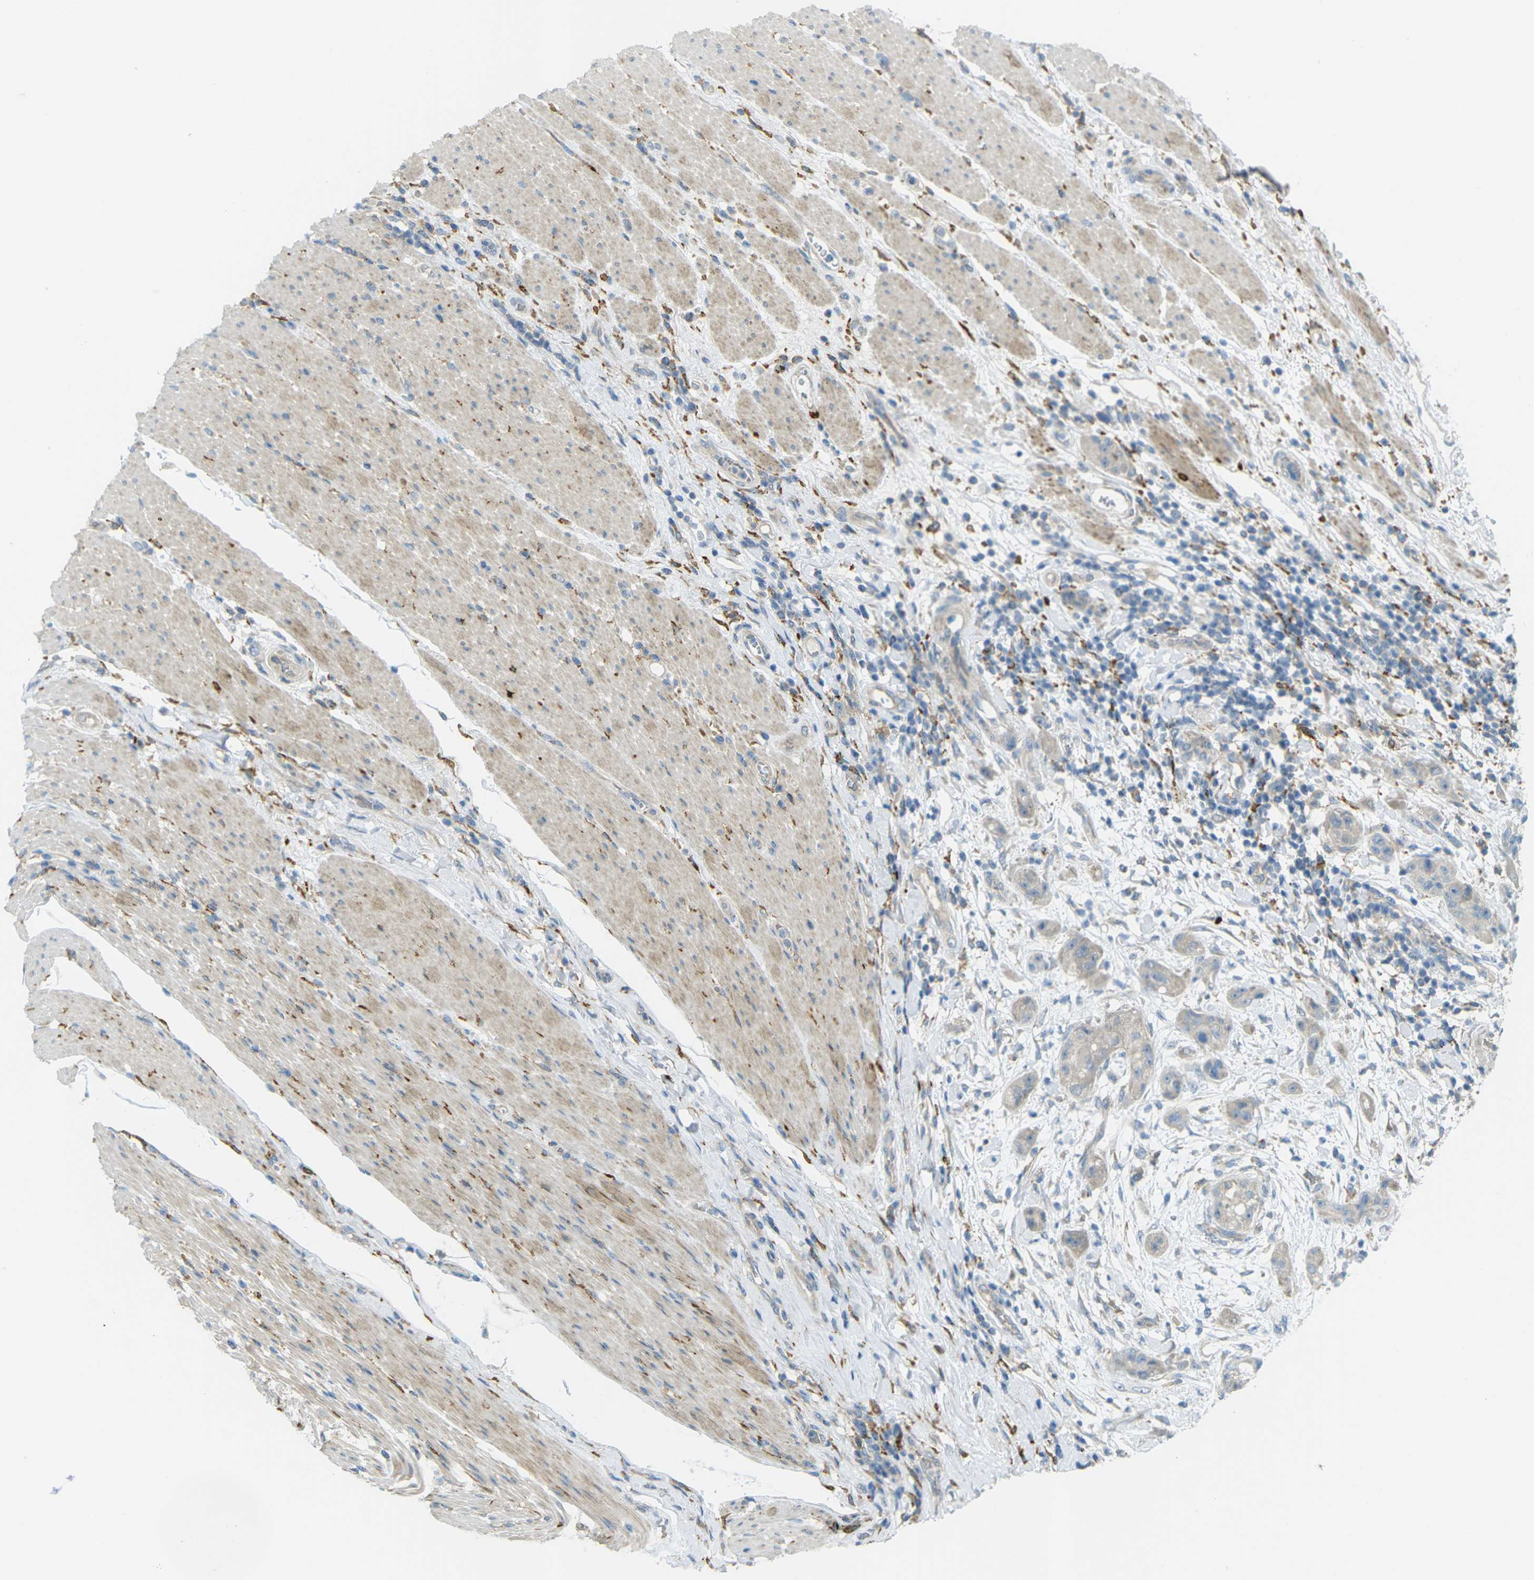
{"staining": {"intensity": "weak", "quantity": "<25%", "location": "cytoplasmic/membranous"}, "tissue": "pancreatic cancer", "cell_type": "Tumor cells", "image_type": "cancer", "snomed": [{"axis": "morphology", "description": "Adenocarcinoma, NOS"}, {"axis": "topography", "description": "Pancreas"}], "caption": "Tumor cells show no significant protein staining in adenocarcinoma (pancreatic).", "gene": "MYLK4", "patient": {"sex": "female", "age": 78}}